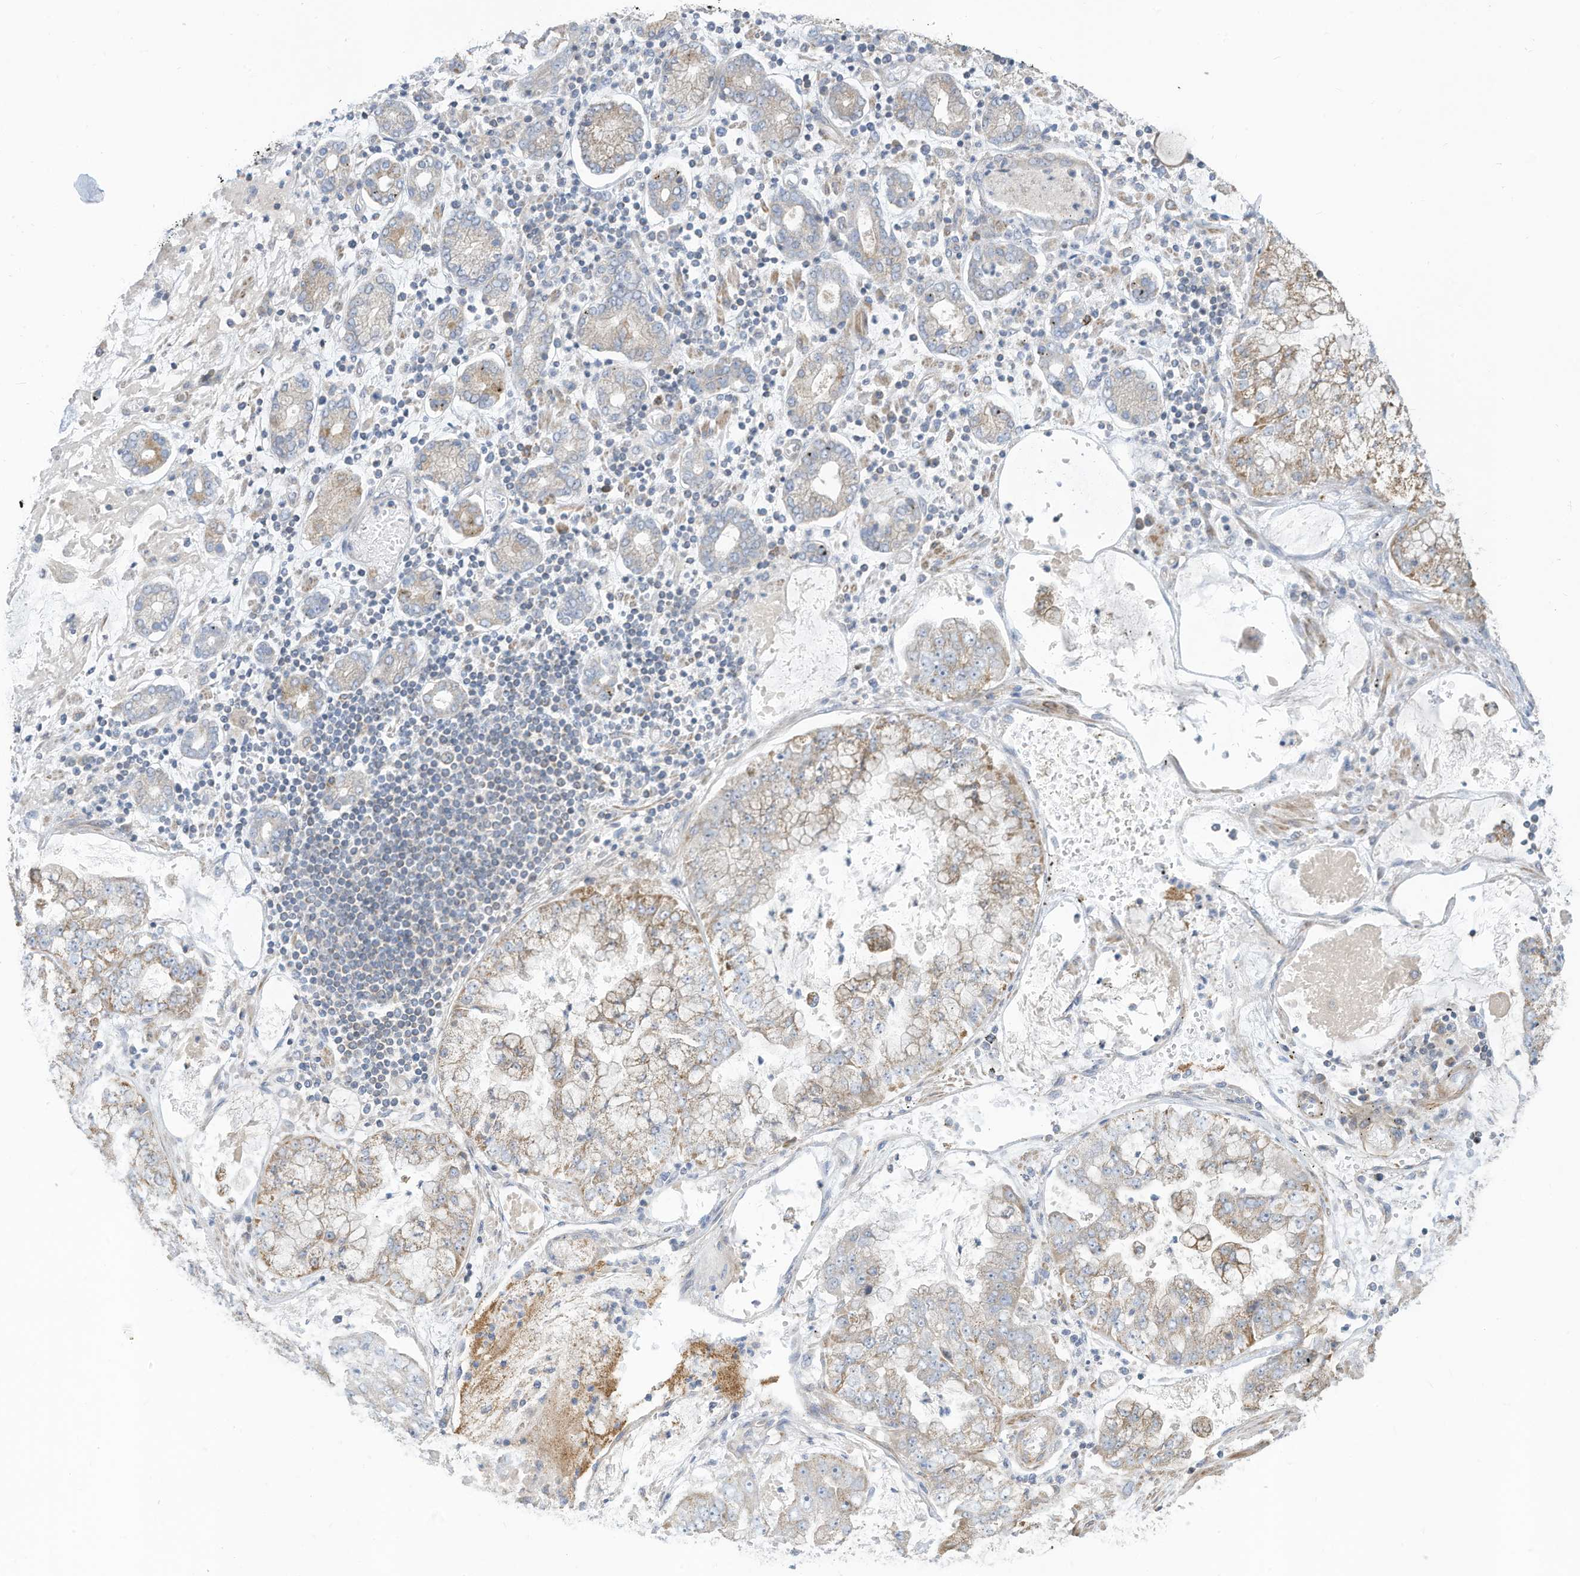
{"staining": {"intensity": "moderate", "quantity": "25%-75%", "location": "cytoplasmic/membranous"}, "tissue": "stomach cancer", "cell_type": "Tumor cells", "image_type": "cancer", "snomed": [{"axis": "morphology", "description": "Adenocarcinoma, NOS"}, {"axis": "topography", "description": "Stomach"}], "caption": "Tumor cells show medium levels of moderate cytoplasmic/membranous expression in approximately 25%-75% of cells in human adenocarcinoma (stomach).", "gene": "GTPBP2", "patient": {"sex": "male", "age": 76}}